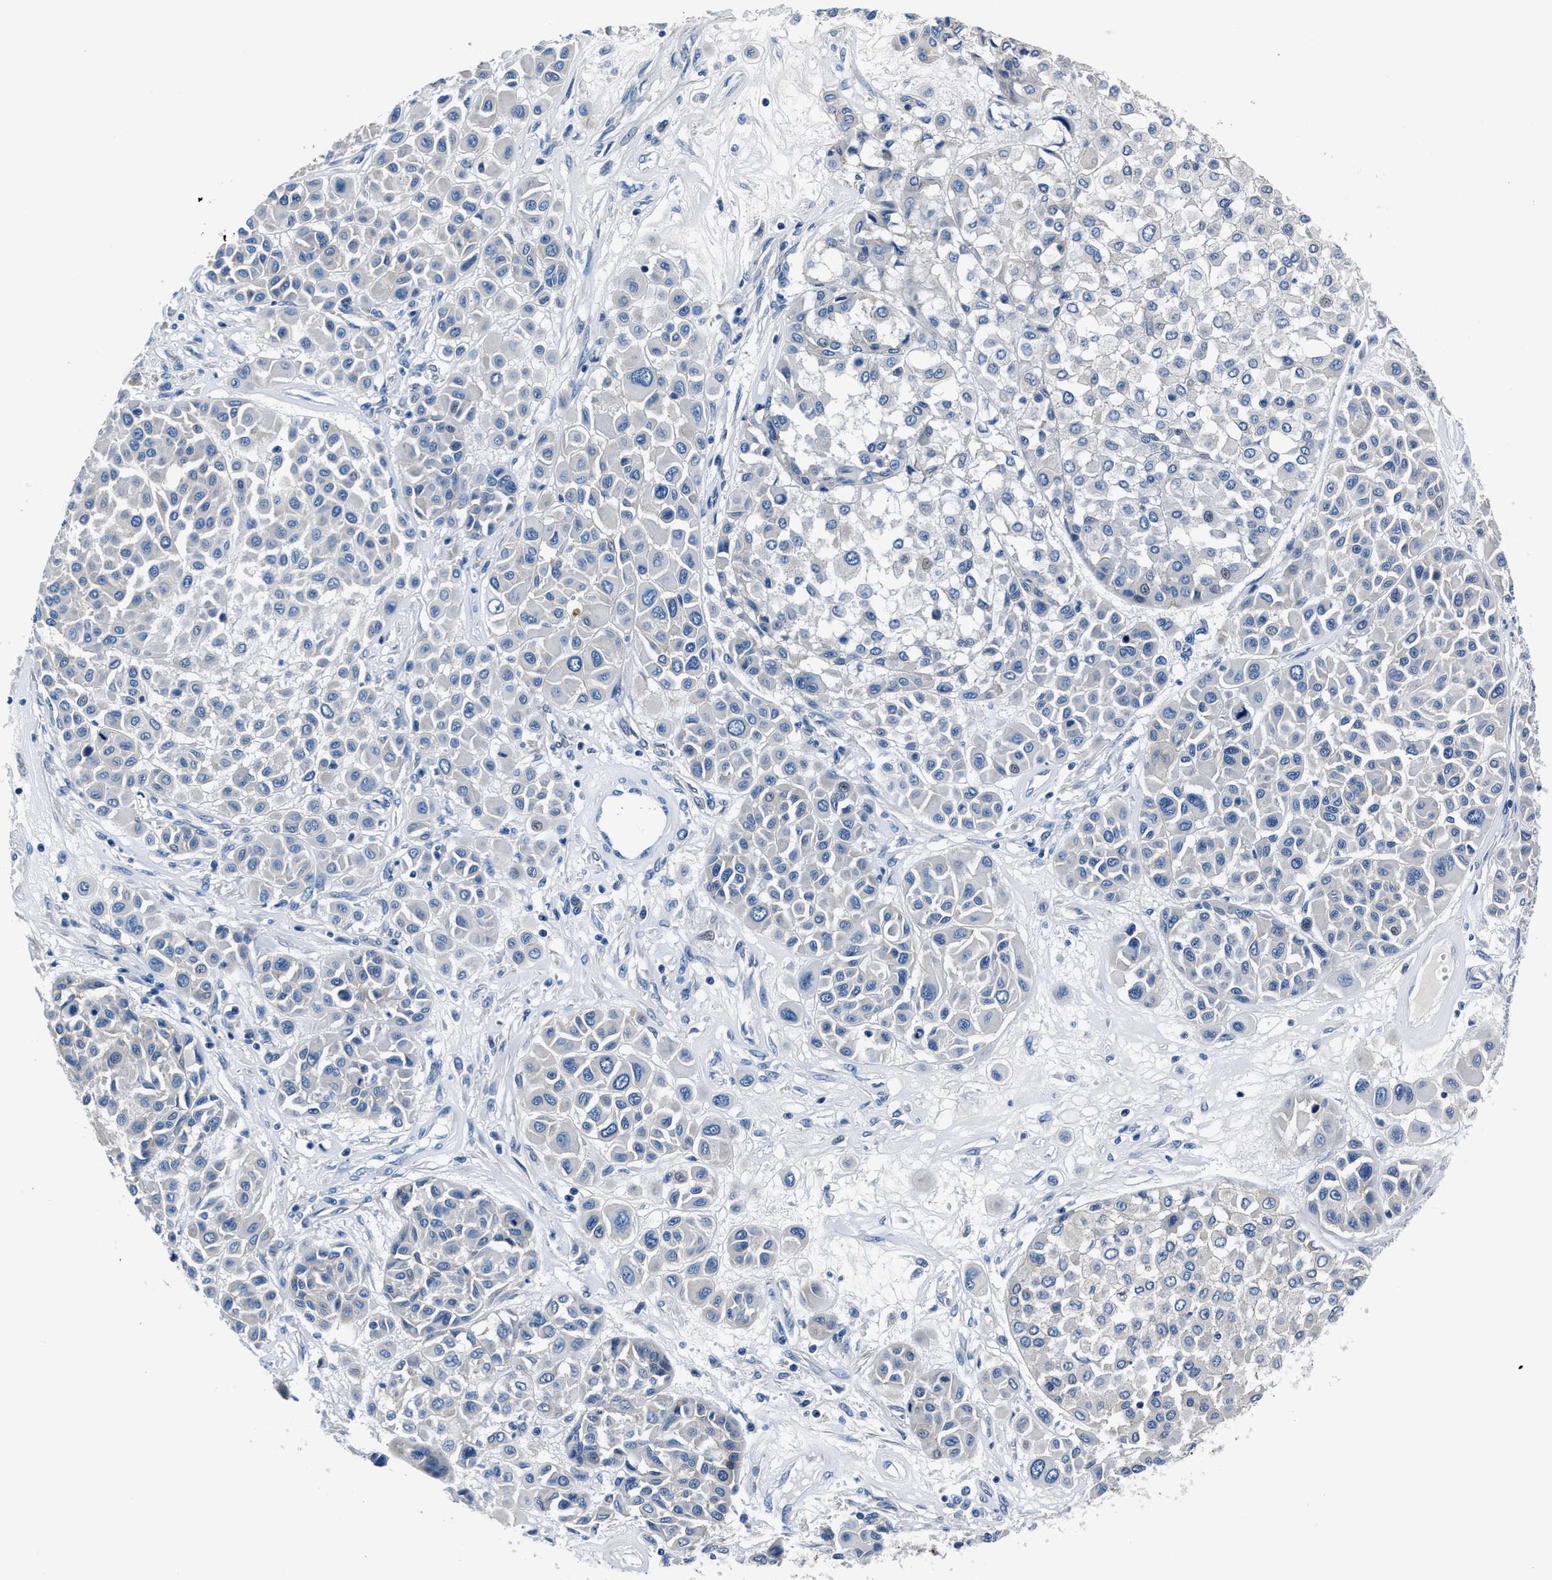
{"staining": {"intensity": "negative", "quantity": "none", "location": "none"}, "tissue": "melanoma", "cell_type": "Tumor cells", "image_type": "cancer", "snomed": [{"axis": "morphology", "description": "Malignant melanoma, Metastatic site"}, {"axis": "topography", "description": "Soft tissue"}], "caption": "Immunohistochemistry of human melanoma exhibits no positivity in tumor cells. (Stains: DAB immunohistochemistry with hematoxylin counter stain, Microscopy: brightfield microscopy at high magnification).", "gene": "LMO7", "patient": {"sex": "male", "age": 41}}